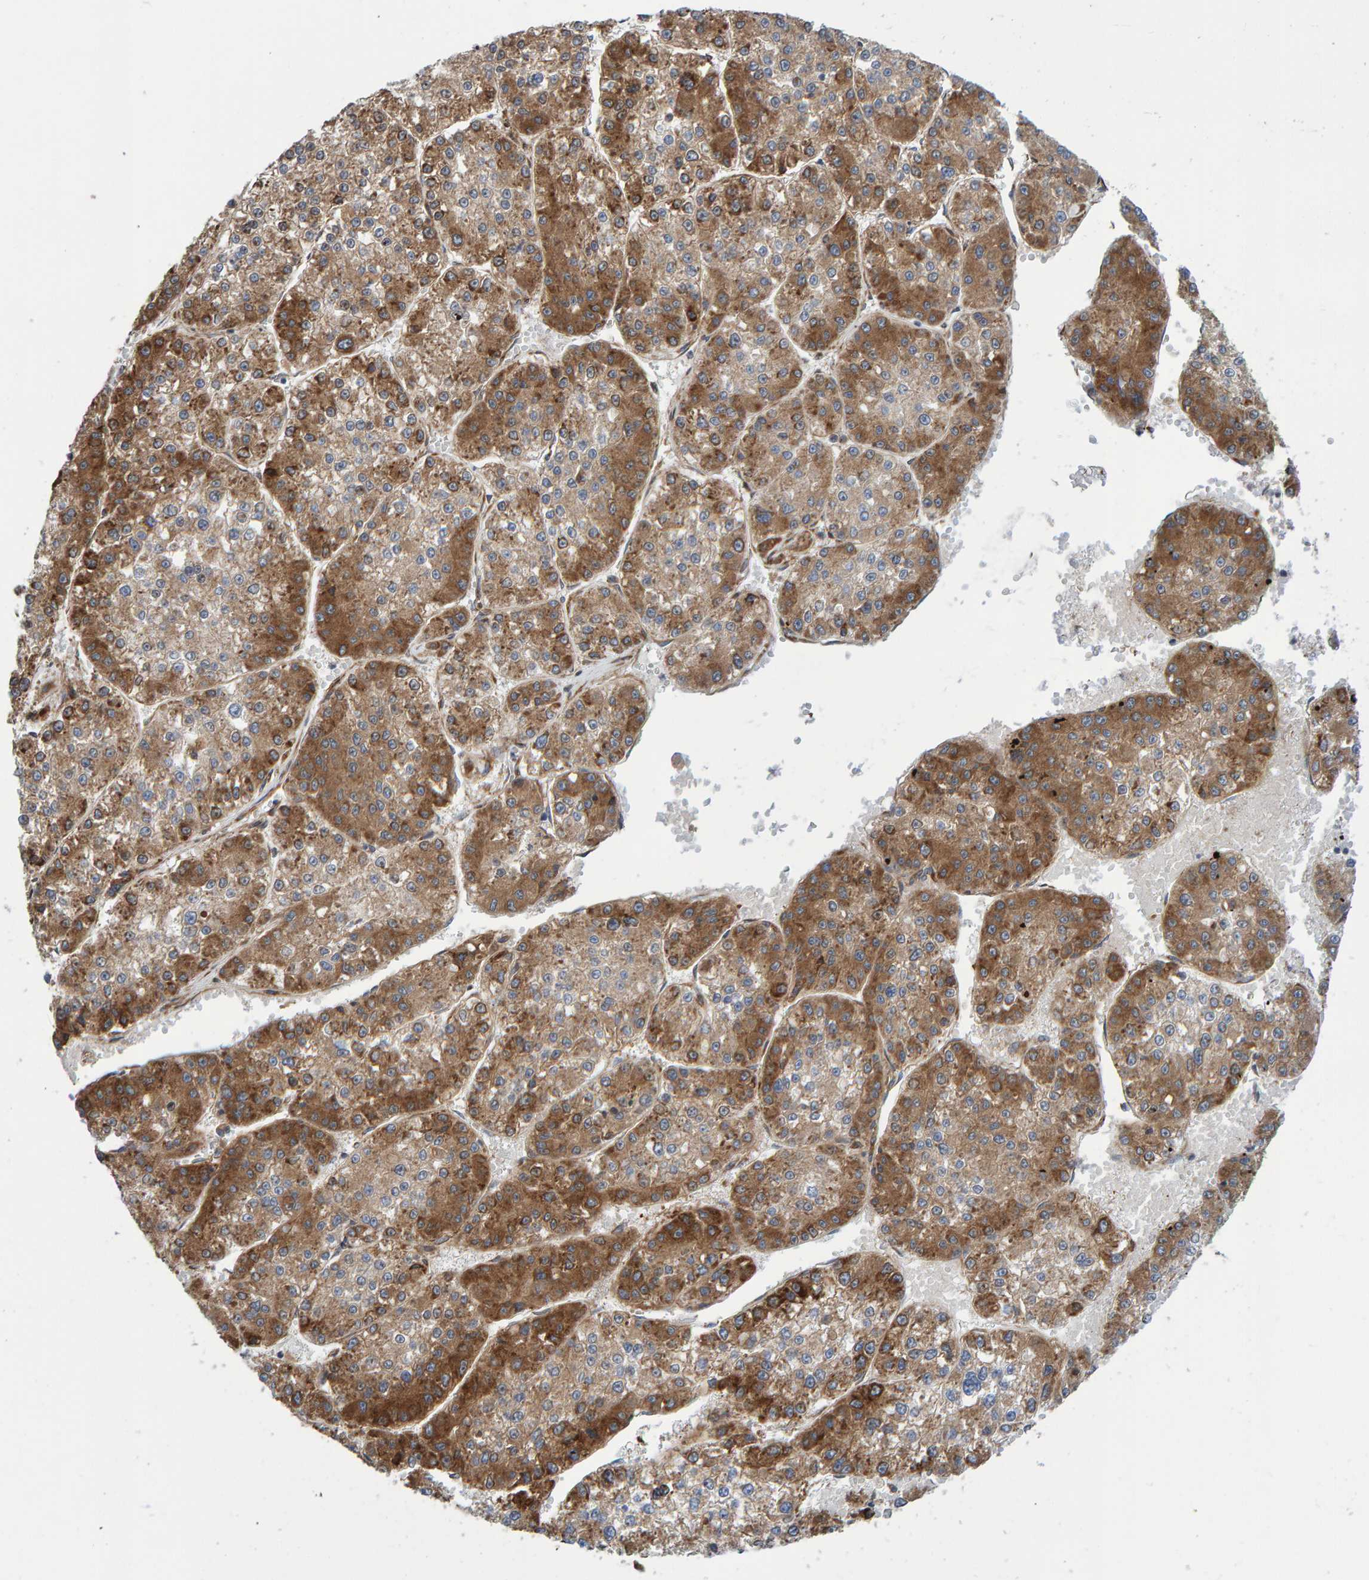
{"staining": {"intensity": "moderate", "quantity": ">75%", "location": "cytoplasmic/membranous"}, "tissue": "liver cancer", "cell_type": "Tumor cells", "image_type": "cancer", "snomed": [{"axis": "morphology", "description": "Carcinoma, Hepatocellular, NOS"}, {"axis": "topography", "description": "Liver"}], "caption": "This is a photomicrograph of IHC staining of liver cancer (hepatocellular carcinoma), which shows moderate expression in the cytoplasmic/membranous of tumor cells.", "gene": "KIAA0753", "patient": {"sex": "female", "age": 73}}